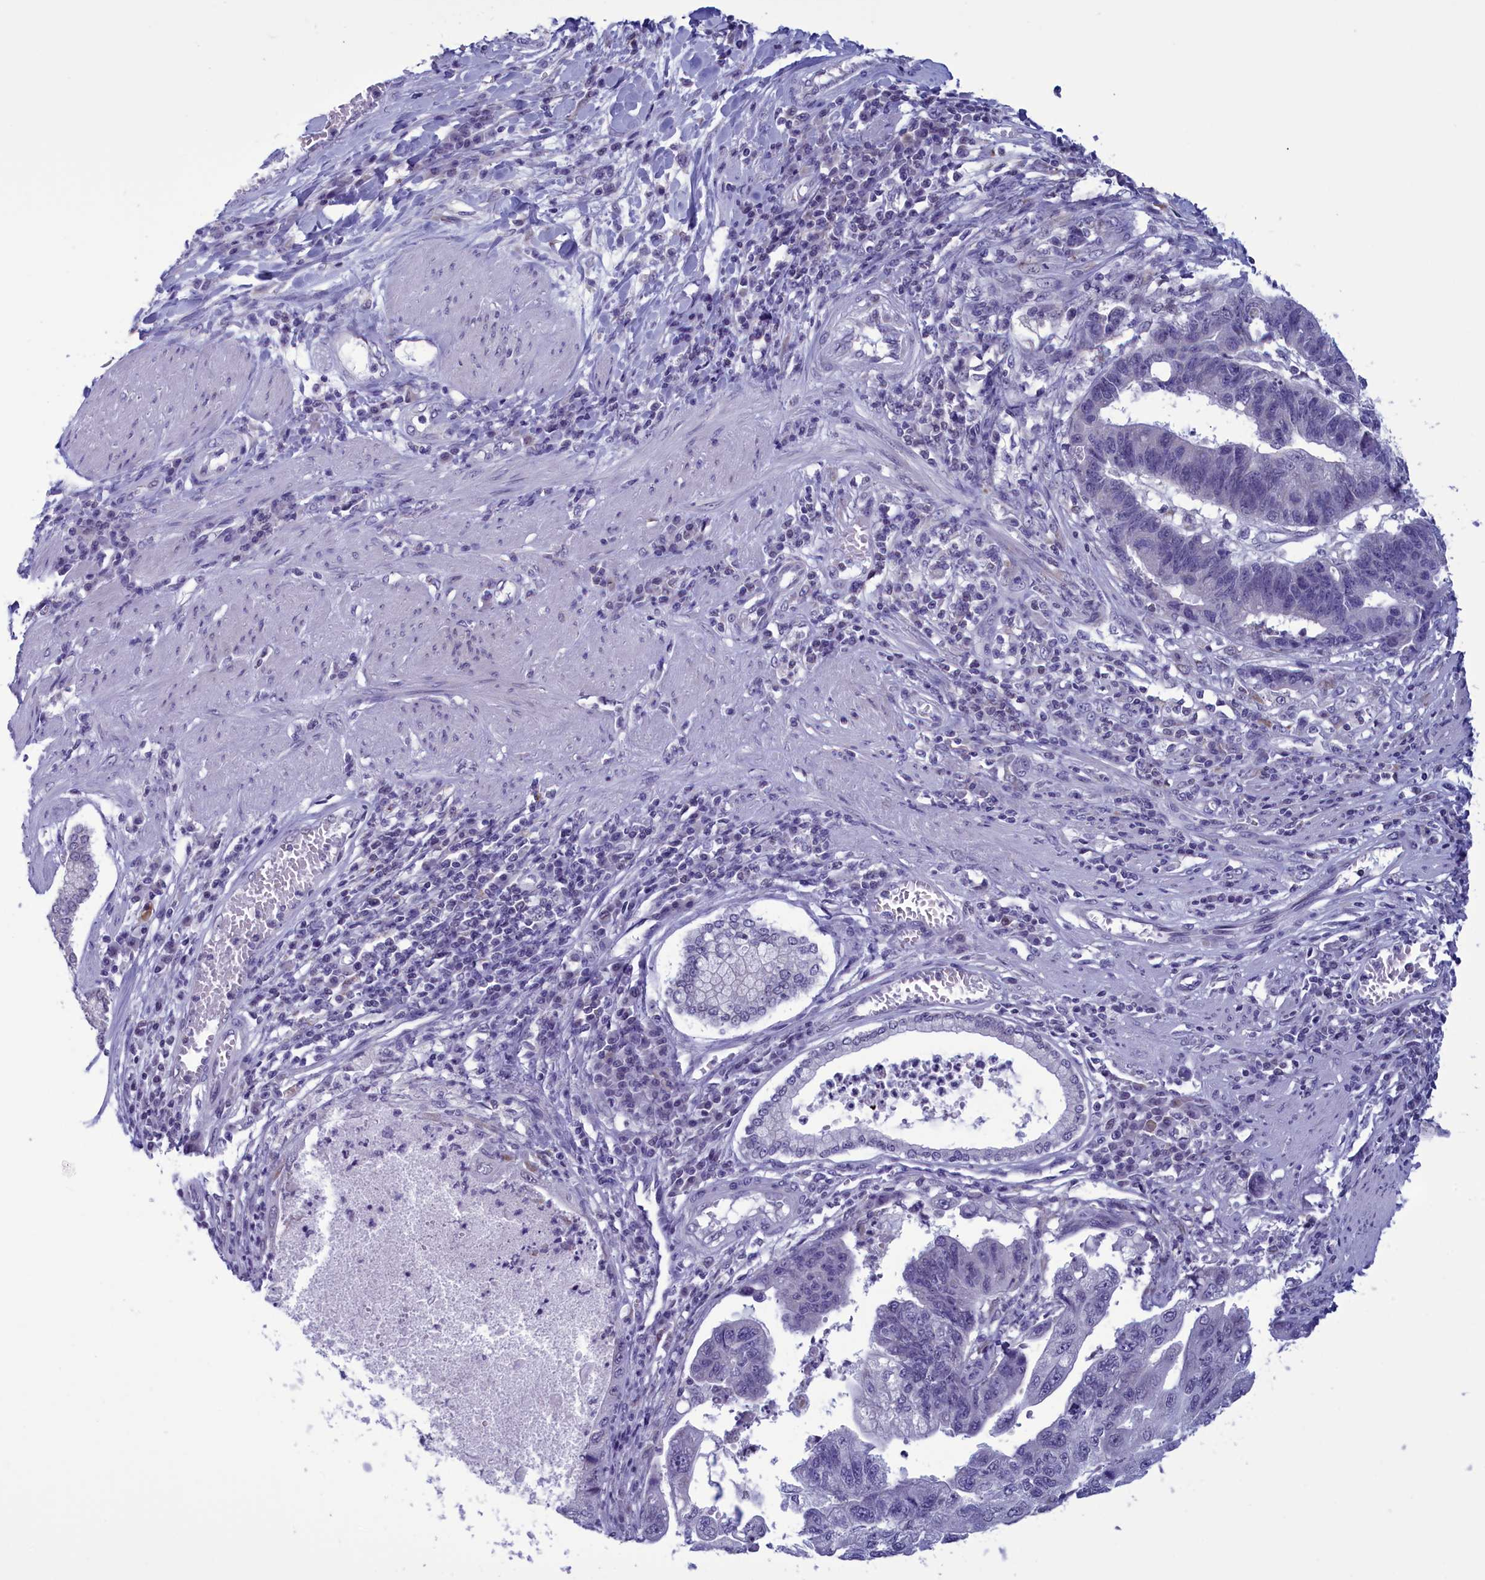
{"staining": {"intensity": "negative", "quantity": "none", "location": "none"}, "tissue": "stomach cancer", "cell_type": "Tumor cells", "image_type": "cancer", "snomed": [{"axis": "morphology", "description": "Adenocarcinoma, NOS"}, {"axis": "topography", "description": "Stomach"}], "caption": "This is a histopathology image of immunohistochemistry staining of stomach adenocarcinoma, which shows no expression in tumor cells.", "gene": "PARS2", "patient": {"sex": "male", "age": 59}}